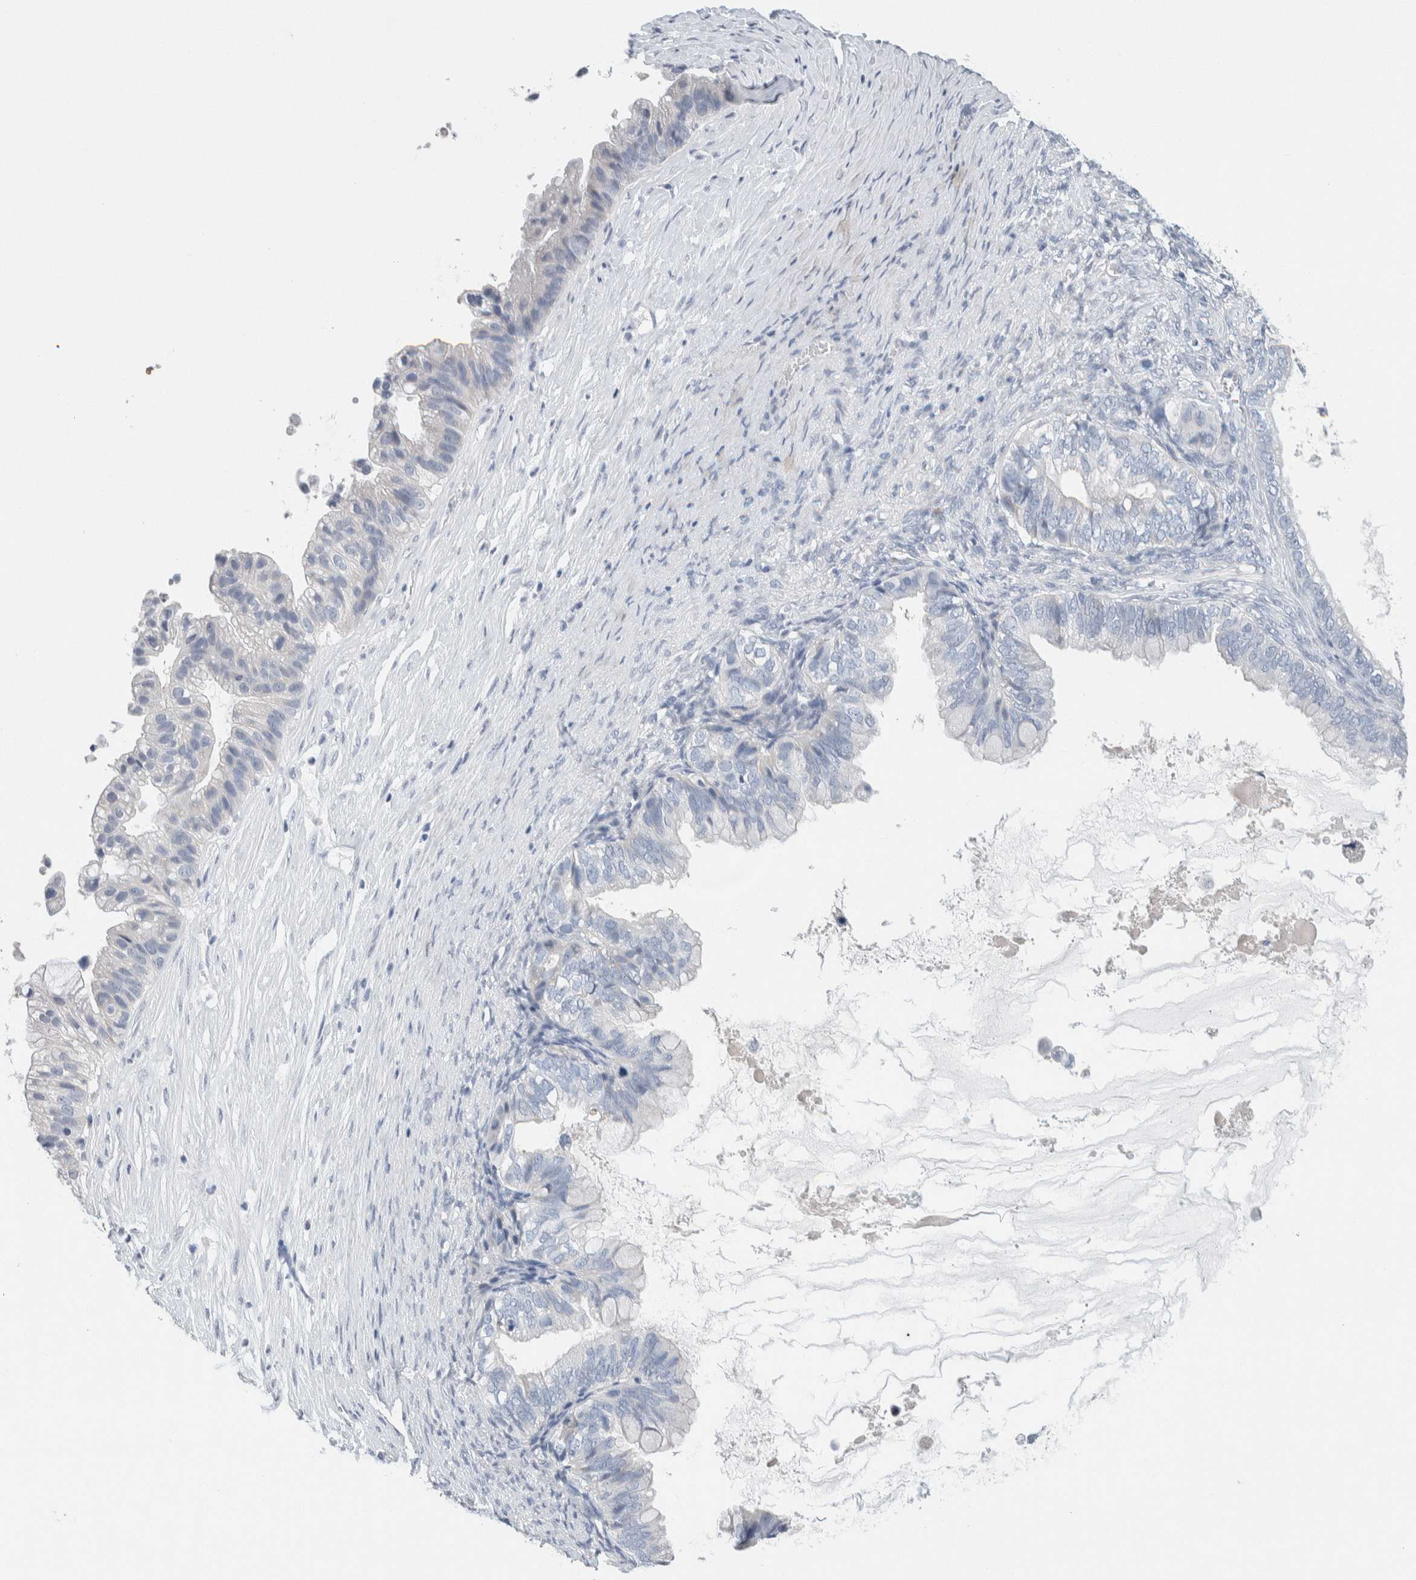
{"staining": {"intensity": "negative", "quantity": "none", "location": "none"}, "tissue": "ovarian cancer", "cell_type": "Tumor cells", "image_type": "cancer", "snomed": [{"axis": "morphology", "description": "Cystadenocarcinoma, mucinous, NOS"}, {"axis": "topography", "description": "Ovary"}], "caption": "DAB immunohistochemical staining of human ovarian cancer (mucinous cystadenocarcinoma) exhibits no significant positivity in tumor cells. The staining was performed using DAB (3,3'-diaminobenzidine) to visualize the protein expression in brown, while the nuclei were stained in blue with hematoxylin (Magnification: 20x).", "gene": "SCN2A", "patient": {"sex": "female", "age": 80}}